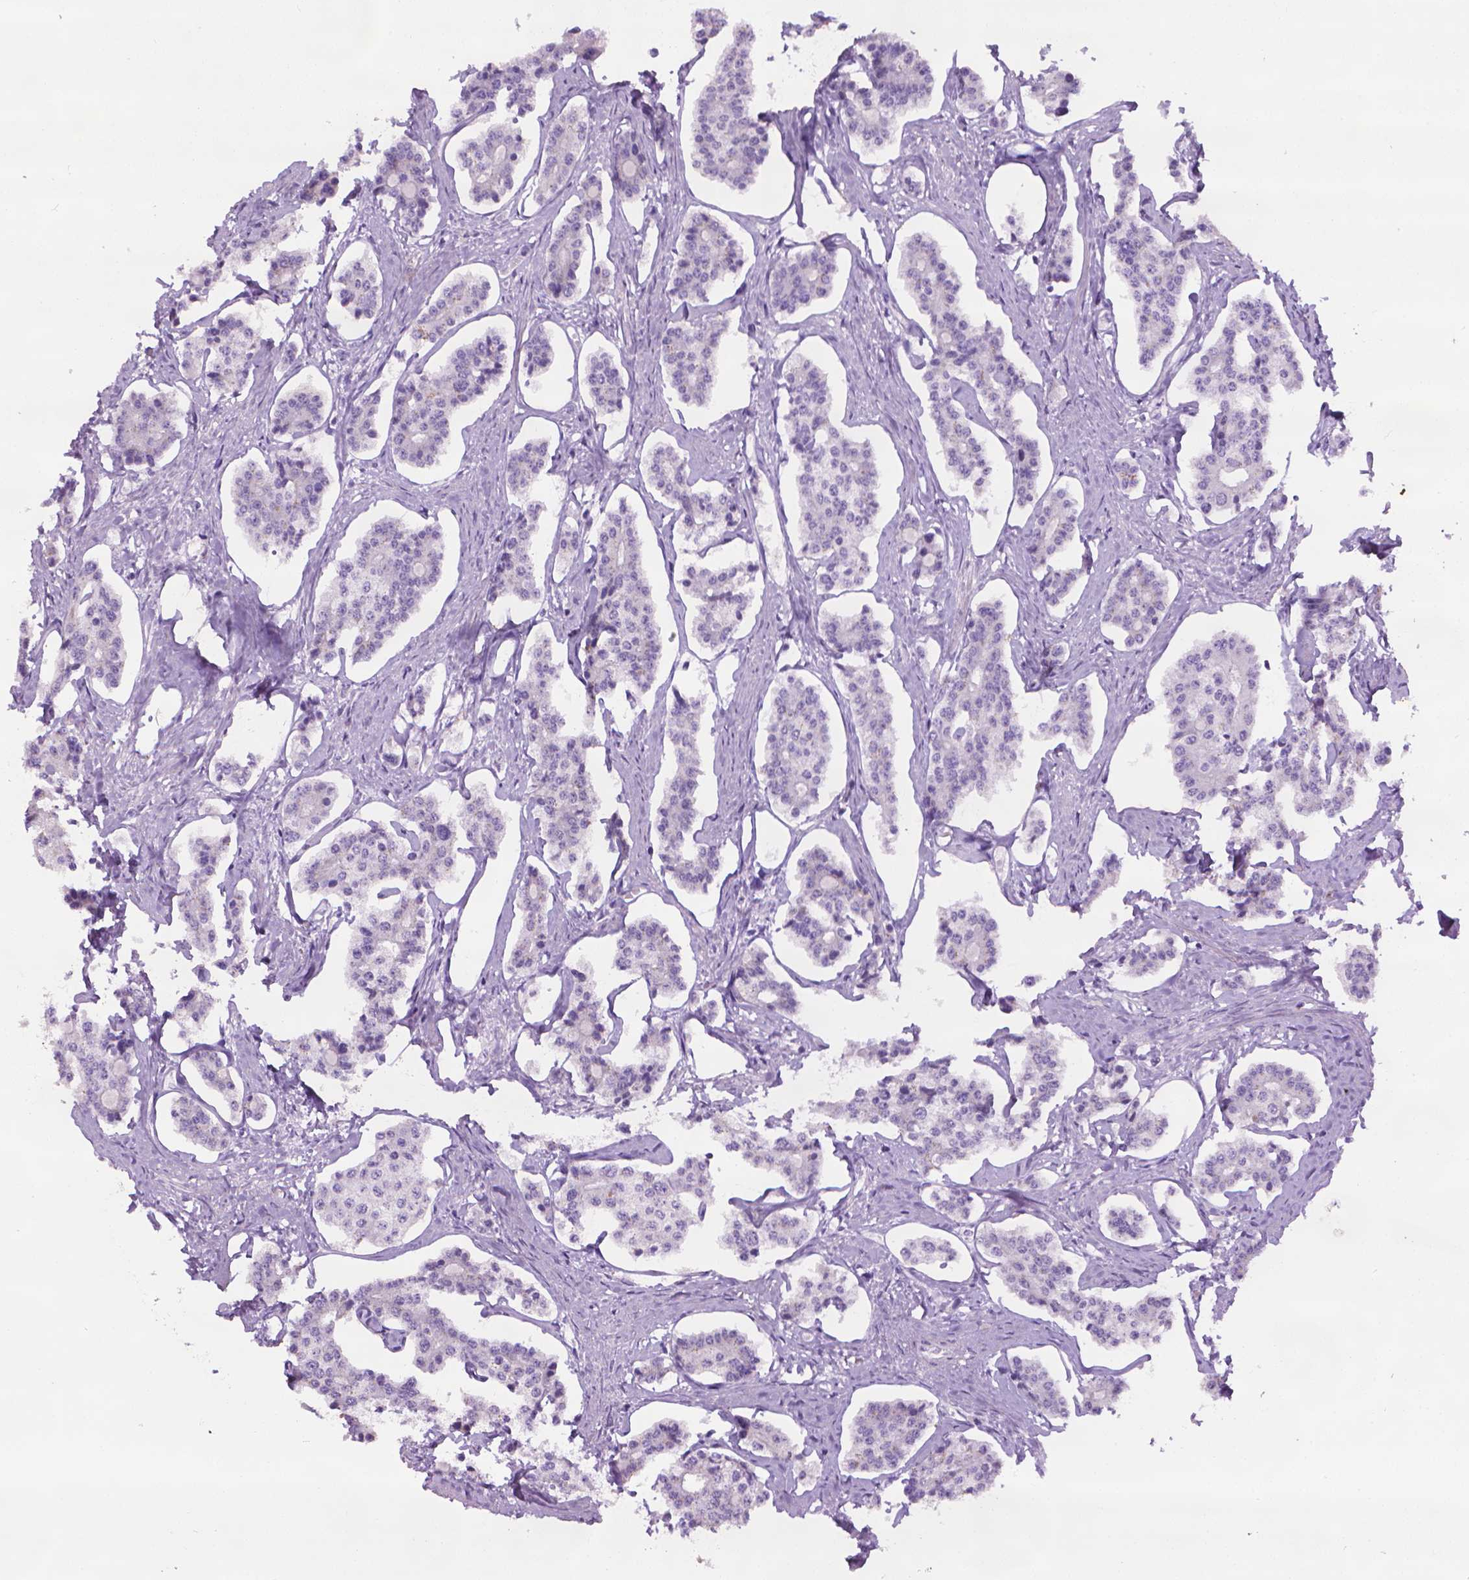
{"staining": {"intensity": "negative", "quantity": "none", "location": "none"}, "tissue": "carcinoid", "cell_type": "Tumor cells", "image_type": "cancer", "snomed": [{"axis": "morphology", "description": "Carcinoid, malignant, NOS"}, {"axis": "topography", "description": "Small intestine"}], "caption": "This is a histopathology image of immunohistochemistry (IHC) staining of carcinoid (malignant), which shows no expression in tumor cells. (DAB (3,3'-diaminobenzidine) immunohistochemistry (IHC), high magnification).", "gene": "DNAI7", "patient": {"sex": "female", "age": 65}}